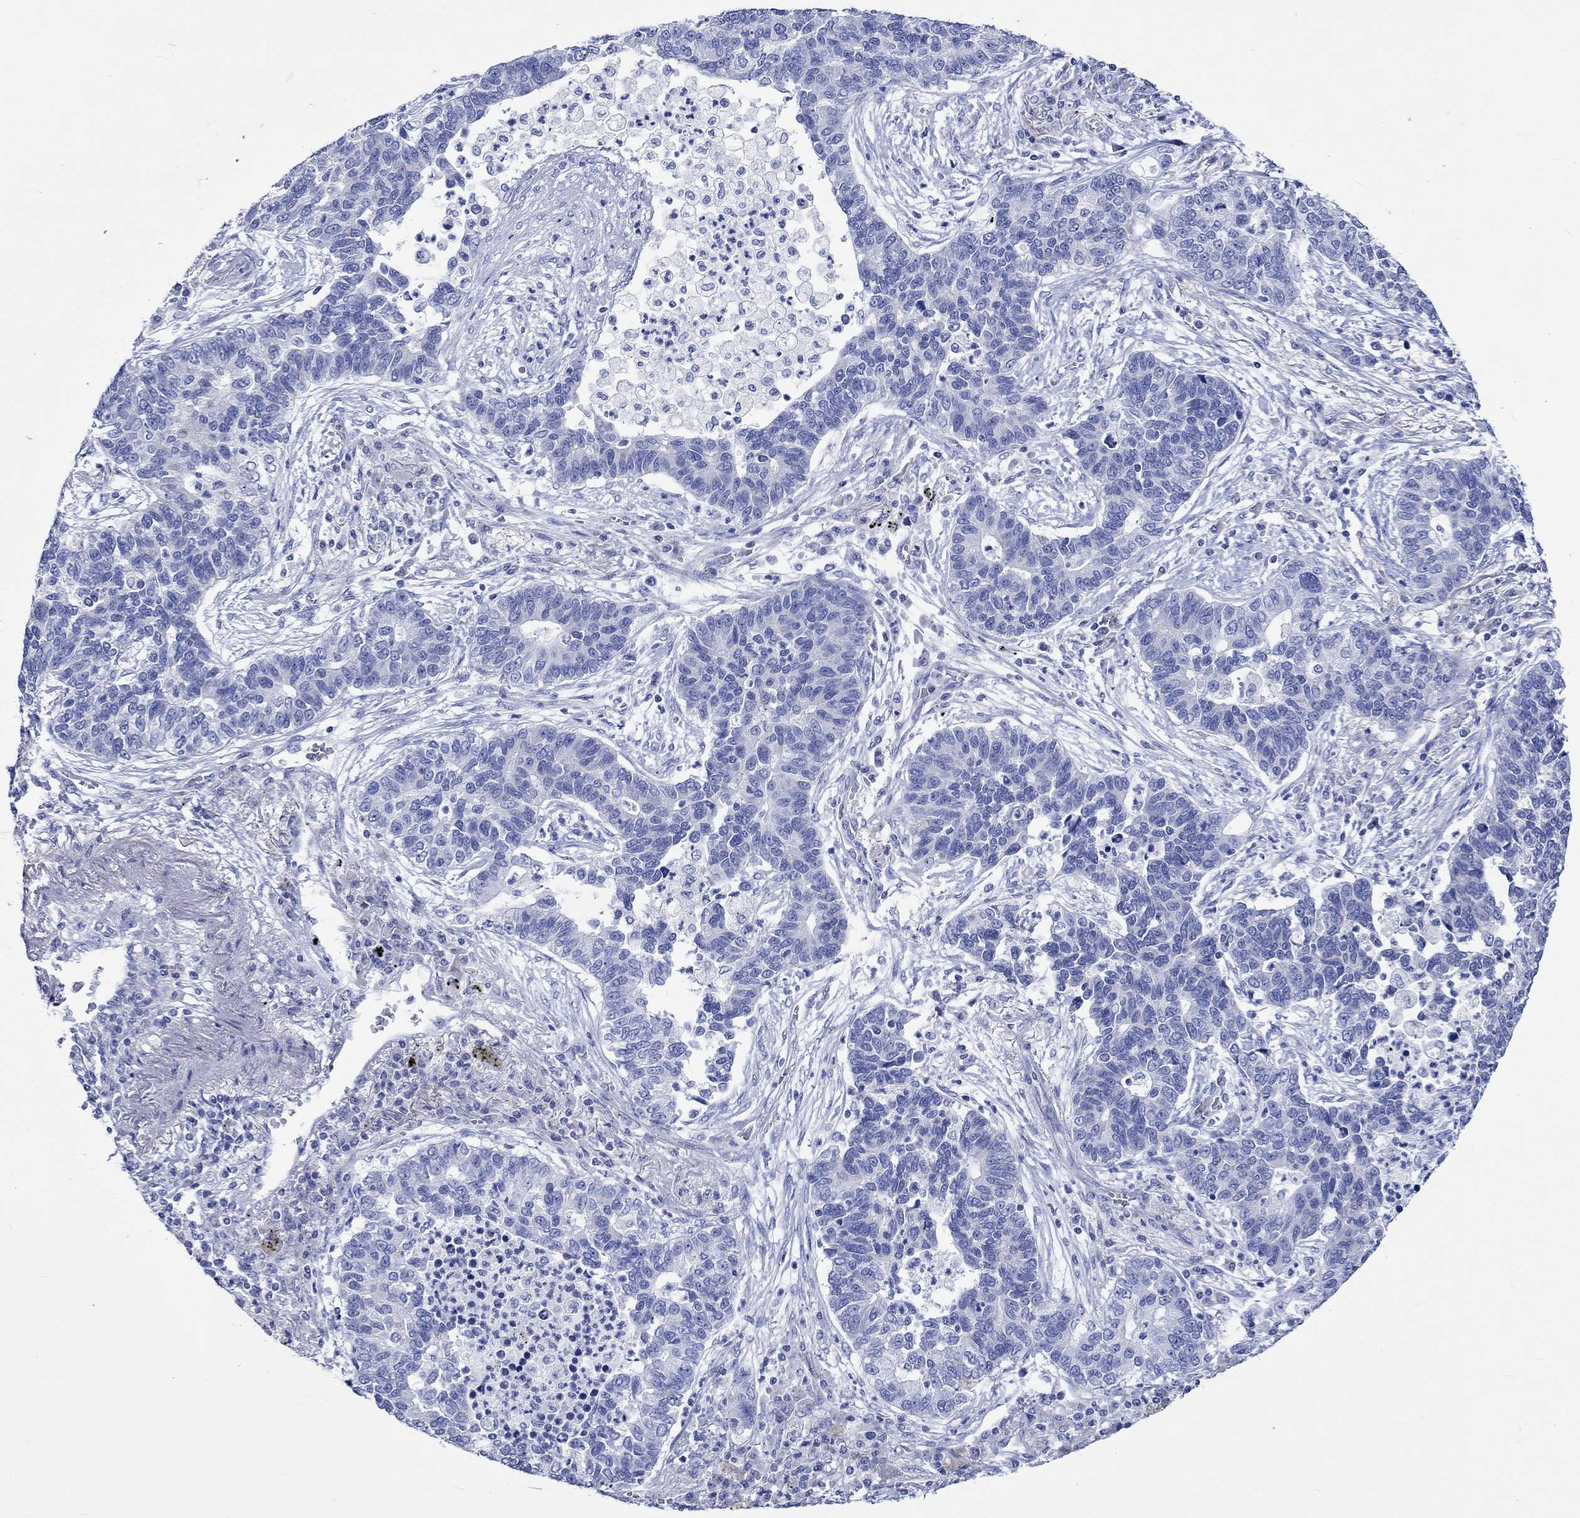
{"staining": {"intensity": "negative", "quantity": "none", "location": "none"}, "tissue": "lung cancer", "cell_type": "Tumor cells", "image_type": "cancer", "snomed": [{"axis": "morphology", "description": "Adenocarcinoma, NOS"}, {"axis": "topography", "description": "Lung"}], "caption": "Immunohistochemical staining of lung adenocarcinoma exhibits no significant positivity in tumor cells.", "gene": "CPLX2", "patient": {"sex": "female", "age": 57}}